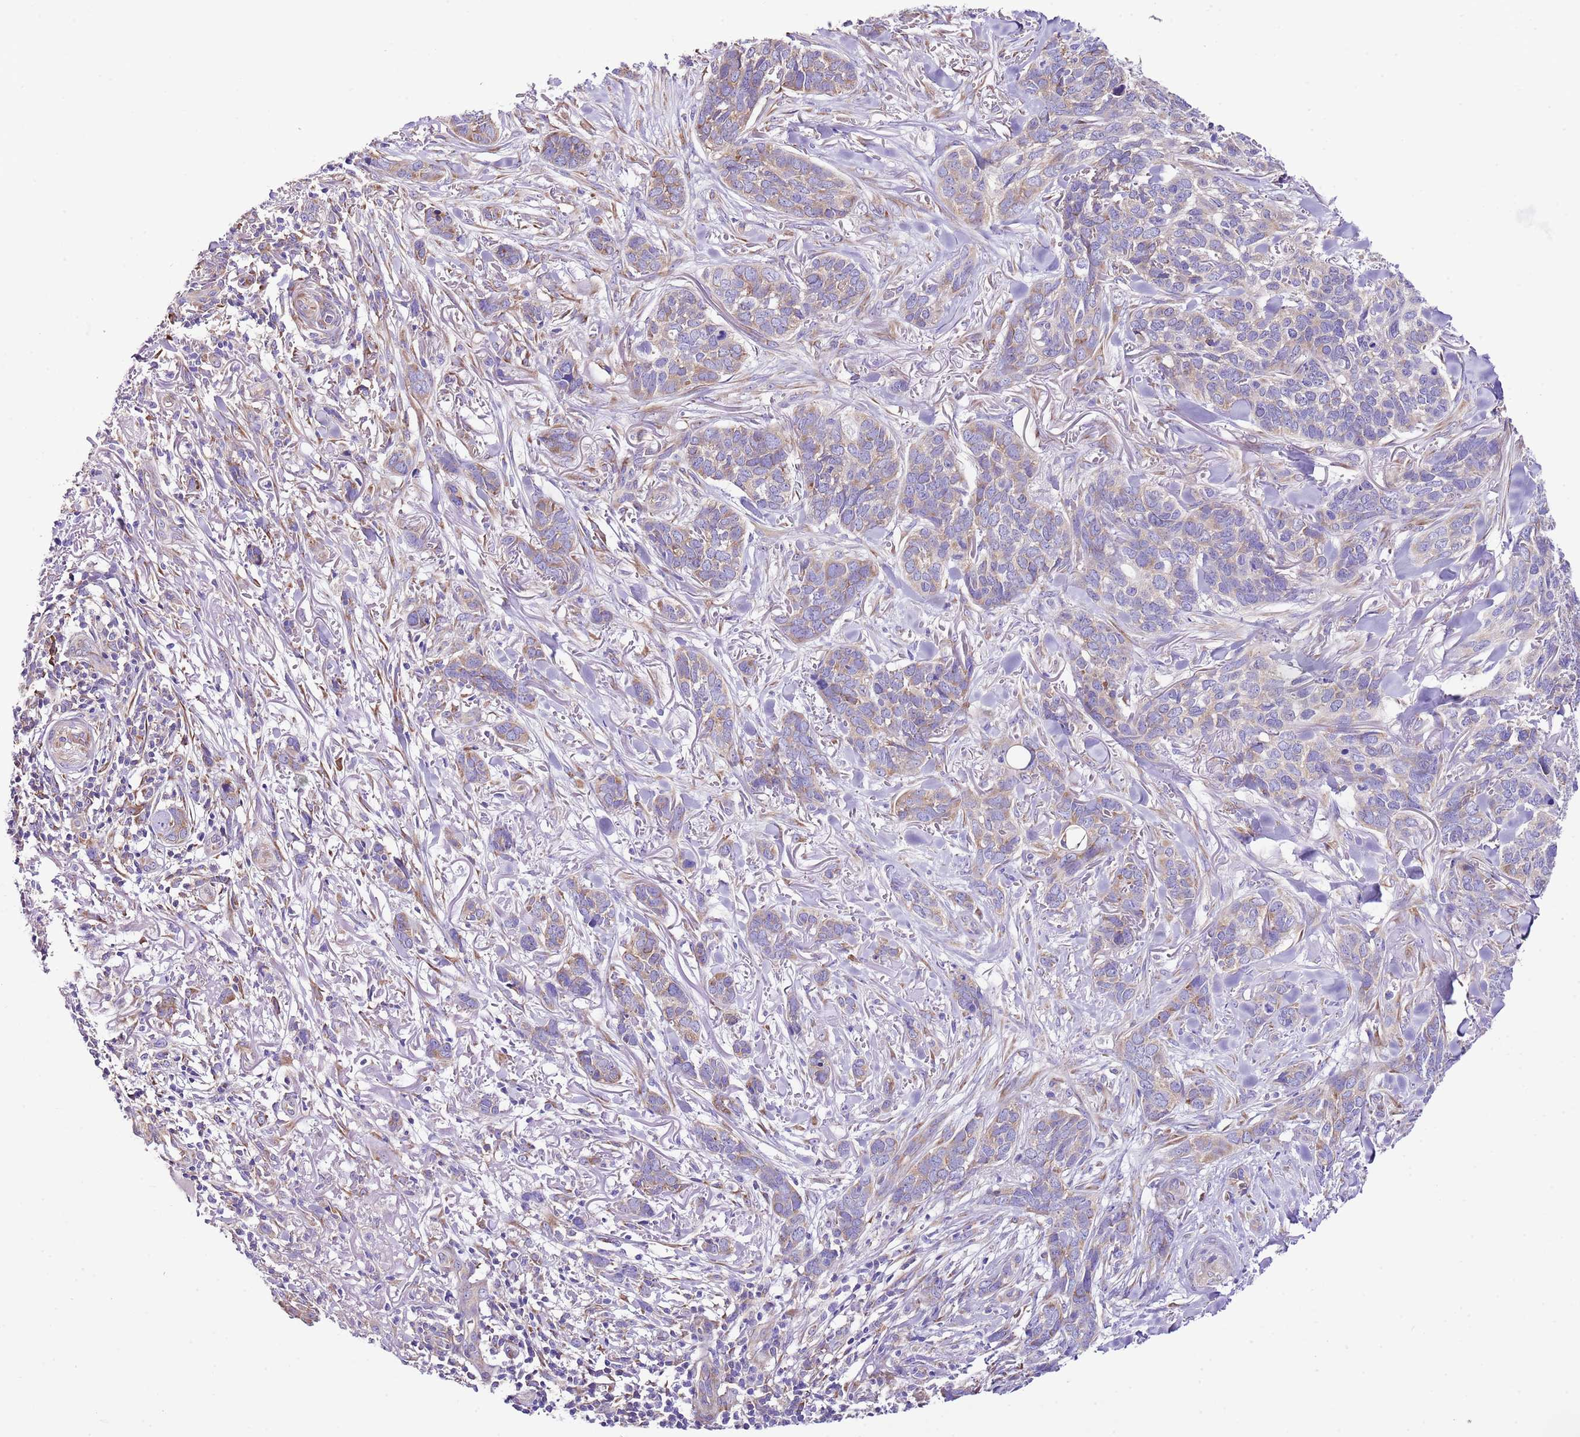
{"staining": {"intensity": "weak", "quantity": "<25%", "location": "cytoplasmic/membranous"}, "tissue": "skin cancer", "cell_type": "Tumor cells", "image_type": "cancer", "snomed": [{"axis": "morphology", "description": "Basal cell carcinoma"}, {"axis": "topography", "description": "Skin"}], "caption": "Immunohistochemical staining of skin cancer (basal cell carcinoma) shows no significant positivity in tumor cells. (DAB (3,3'-diaminobenzidine) immunohistochemistry (IHC) visualized using brightfield microscopy, high magnification).", "gene": "RPS10", "patient": {"sex": "male", "age": 86}}